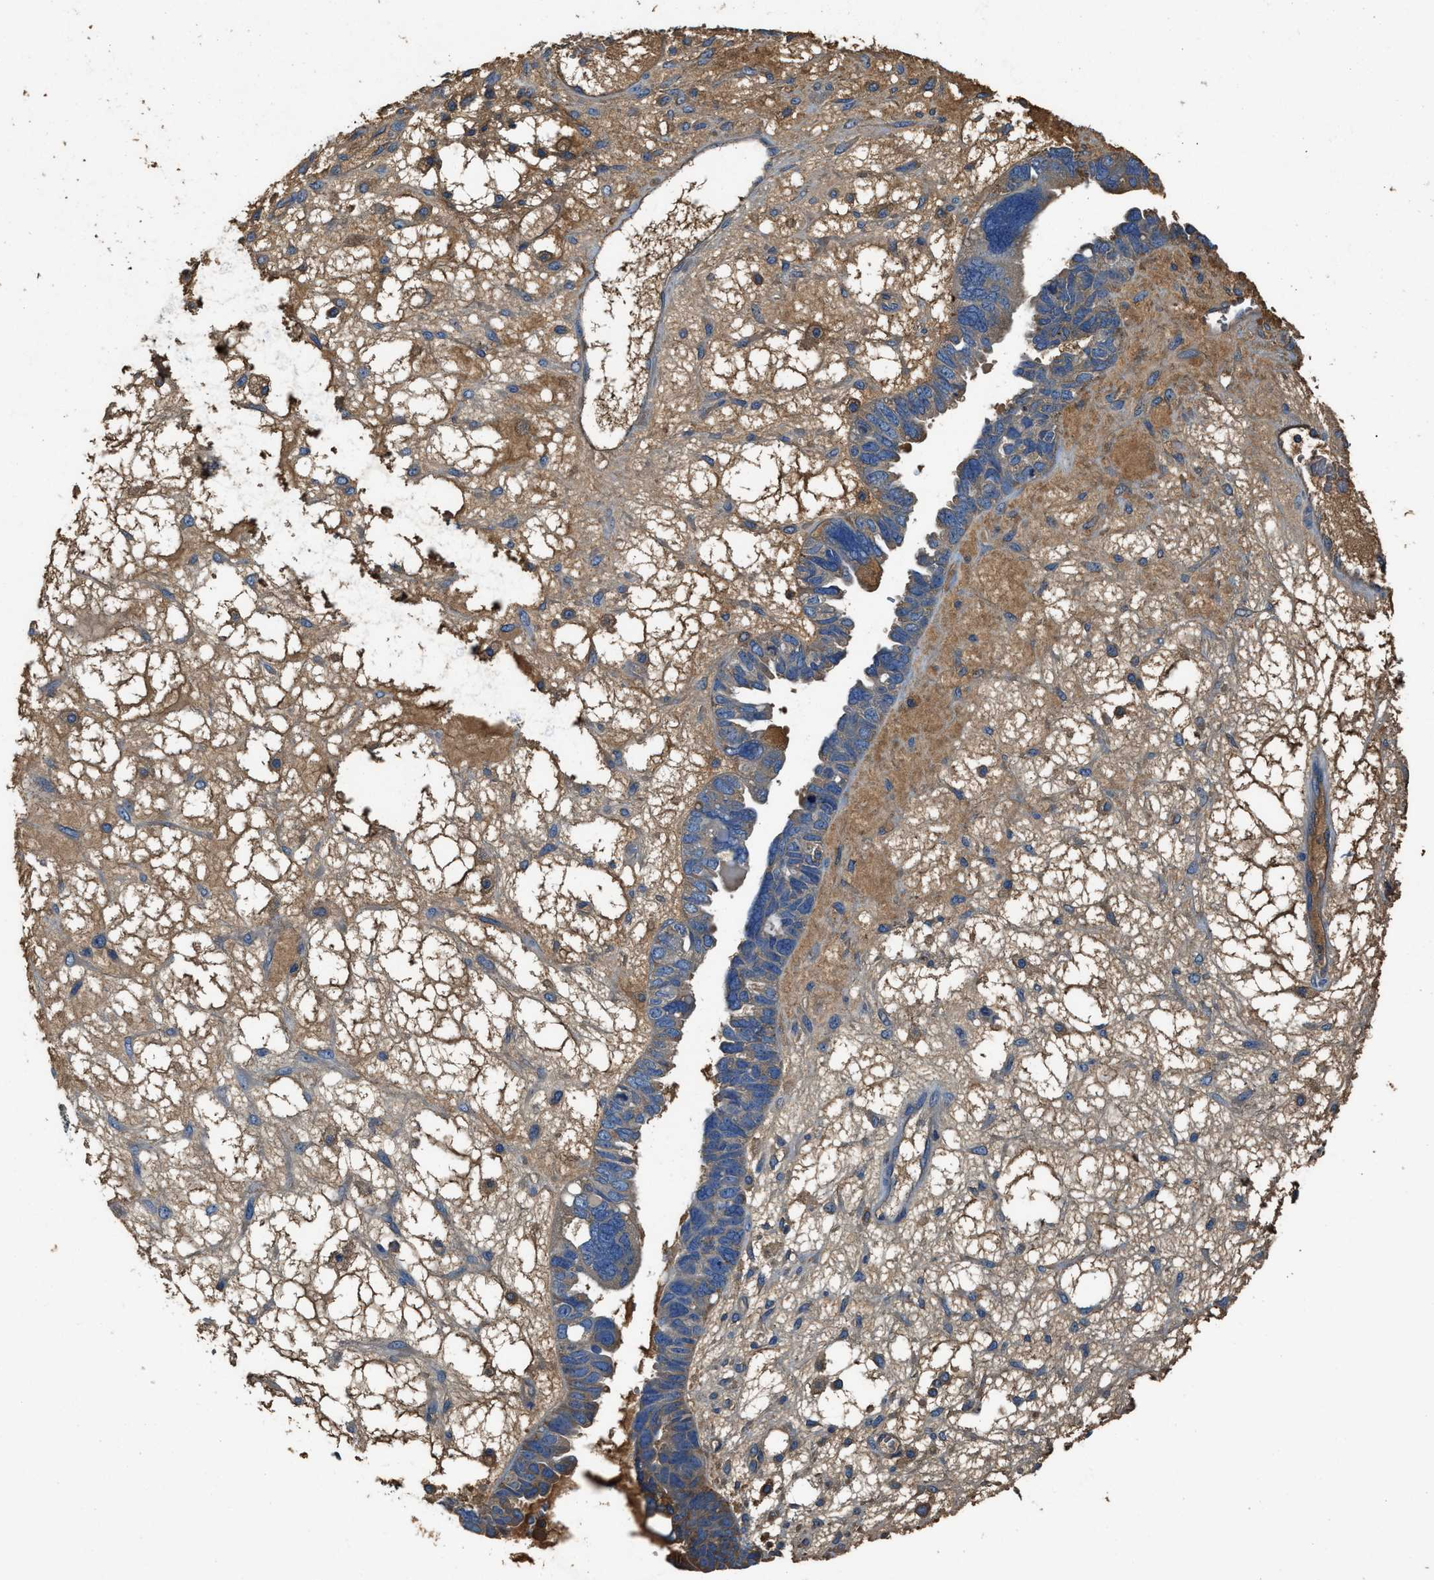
{"staining": {"intensity": "moderate", "quantity": ">75%", "location": "cytoplasmic/membranous"}, "tissue": "ovarian cancer", "cell_type": "Tumor cells", "image_type": "cancer", "snomed": [{"axis": "morphology", "description": "Cystadenocarcinoma, serous, NOS"}, {"axis": "topography", "description": "Ovary"}], "caption": "Tumor cells reveal moderate cytoplasmic/membranous positivity in approximately >75% of cells in ovarian cancer (serous cystadenocarcinoma). (DAB (3,3'-diaminobenzidine) IHC with brightfield microscopy, high magnification).", "gene": "BLOC1S1", "patient": {"sex": "female", "age": 79}}